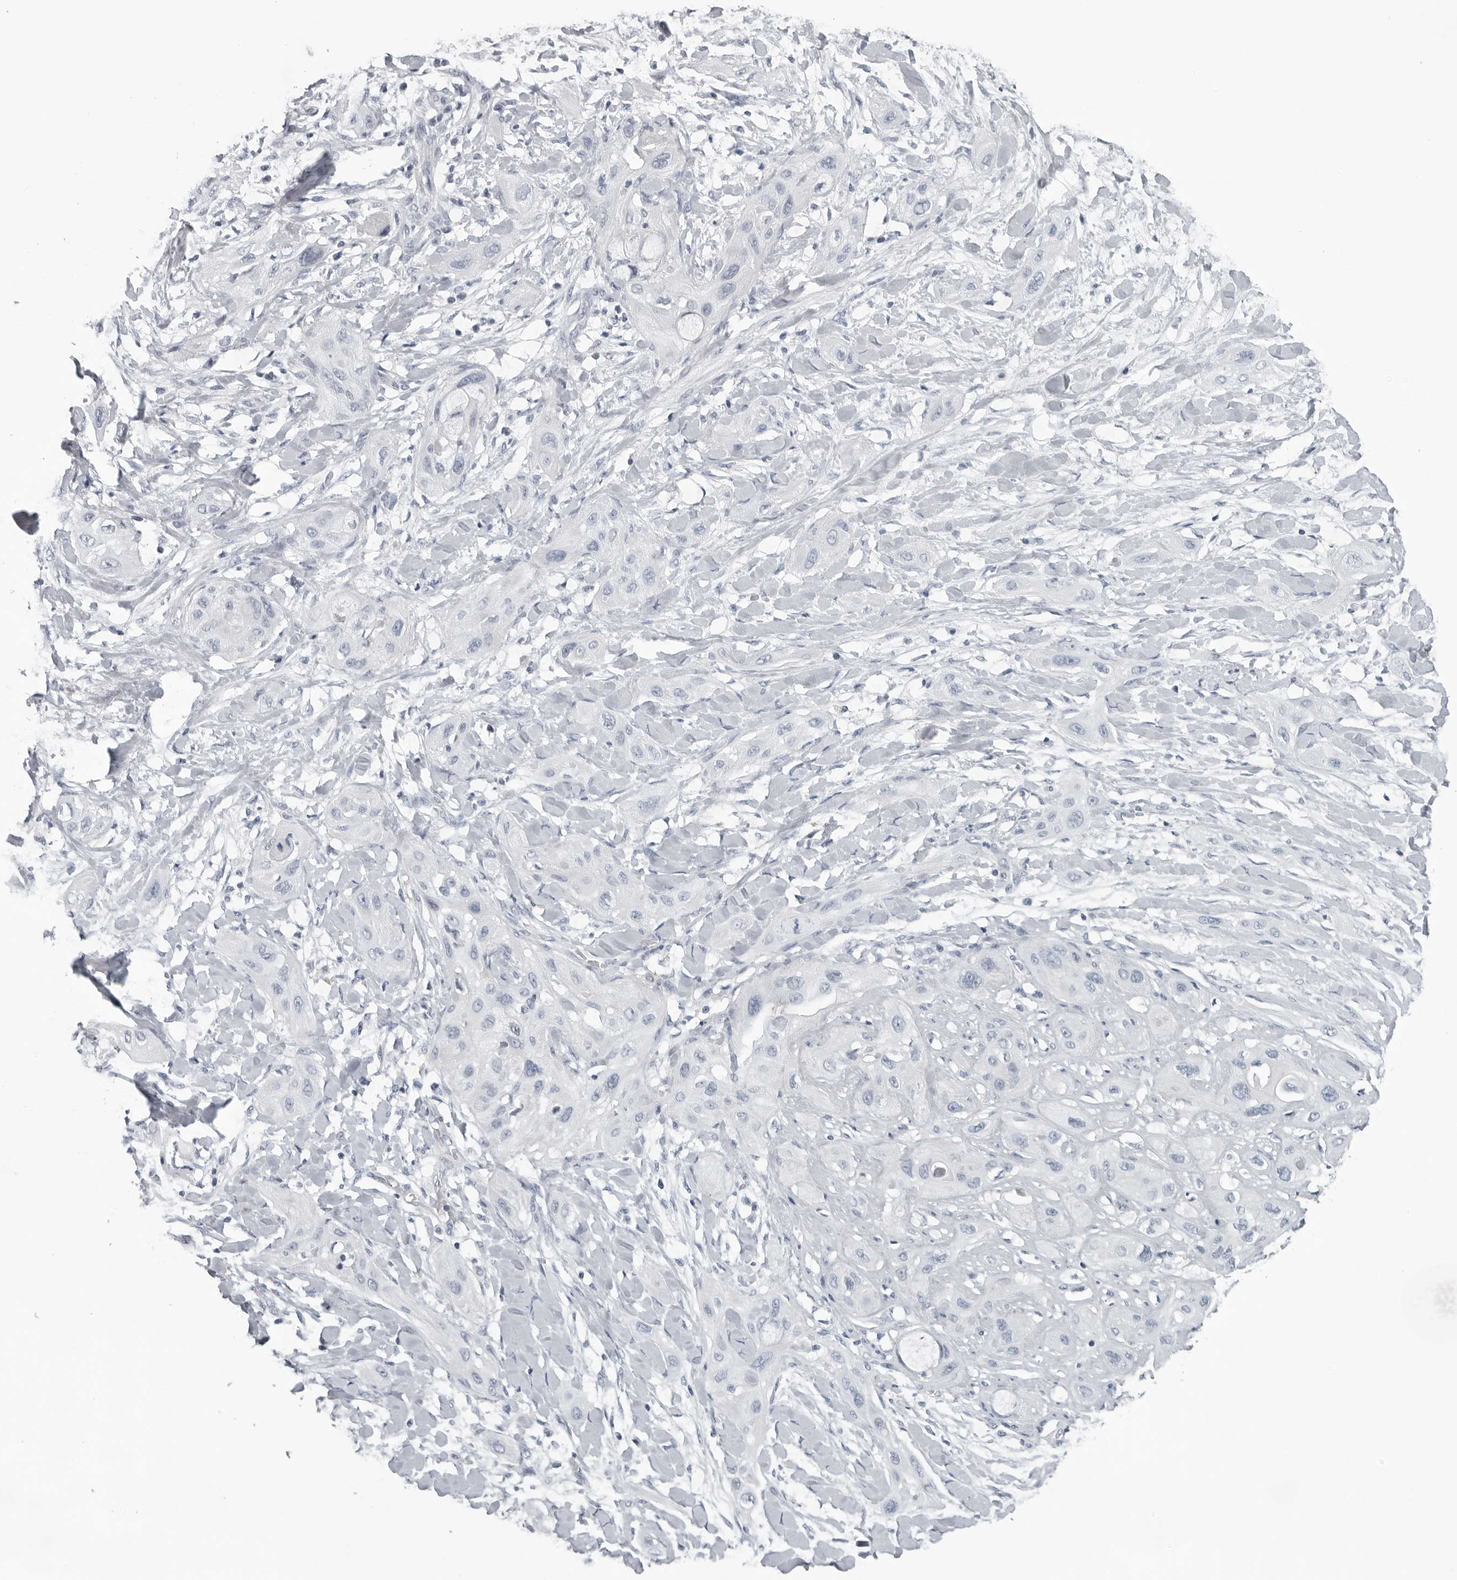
{"staining": {"intensity": "negative", "quantity": "none", "location": "none"}, "tissue": "lung cancer", "cell_type": "Tumor cells", "image_type": "cancer", "snomed": [{"axis": "morphology", "description": "Squamous cell carcinoma, NOS"}, {"axis": "topography", "description": "Lung"}], "caption": "A photomicrograph of squamous cell carcinoma (lung) stained for a protein reveals no brown staining in tumor cells.", "gene": "OPLAH", "patient": {"sex": "female", "age": 47}}